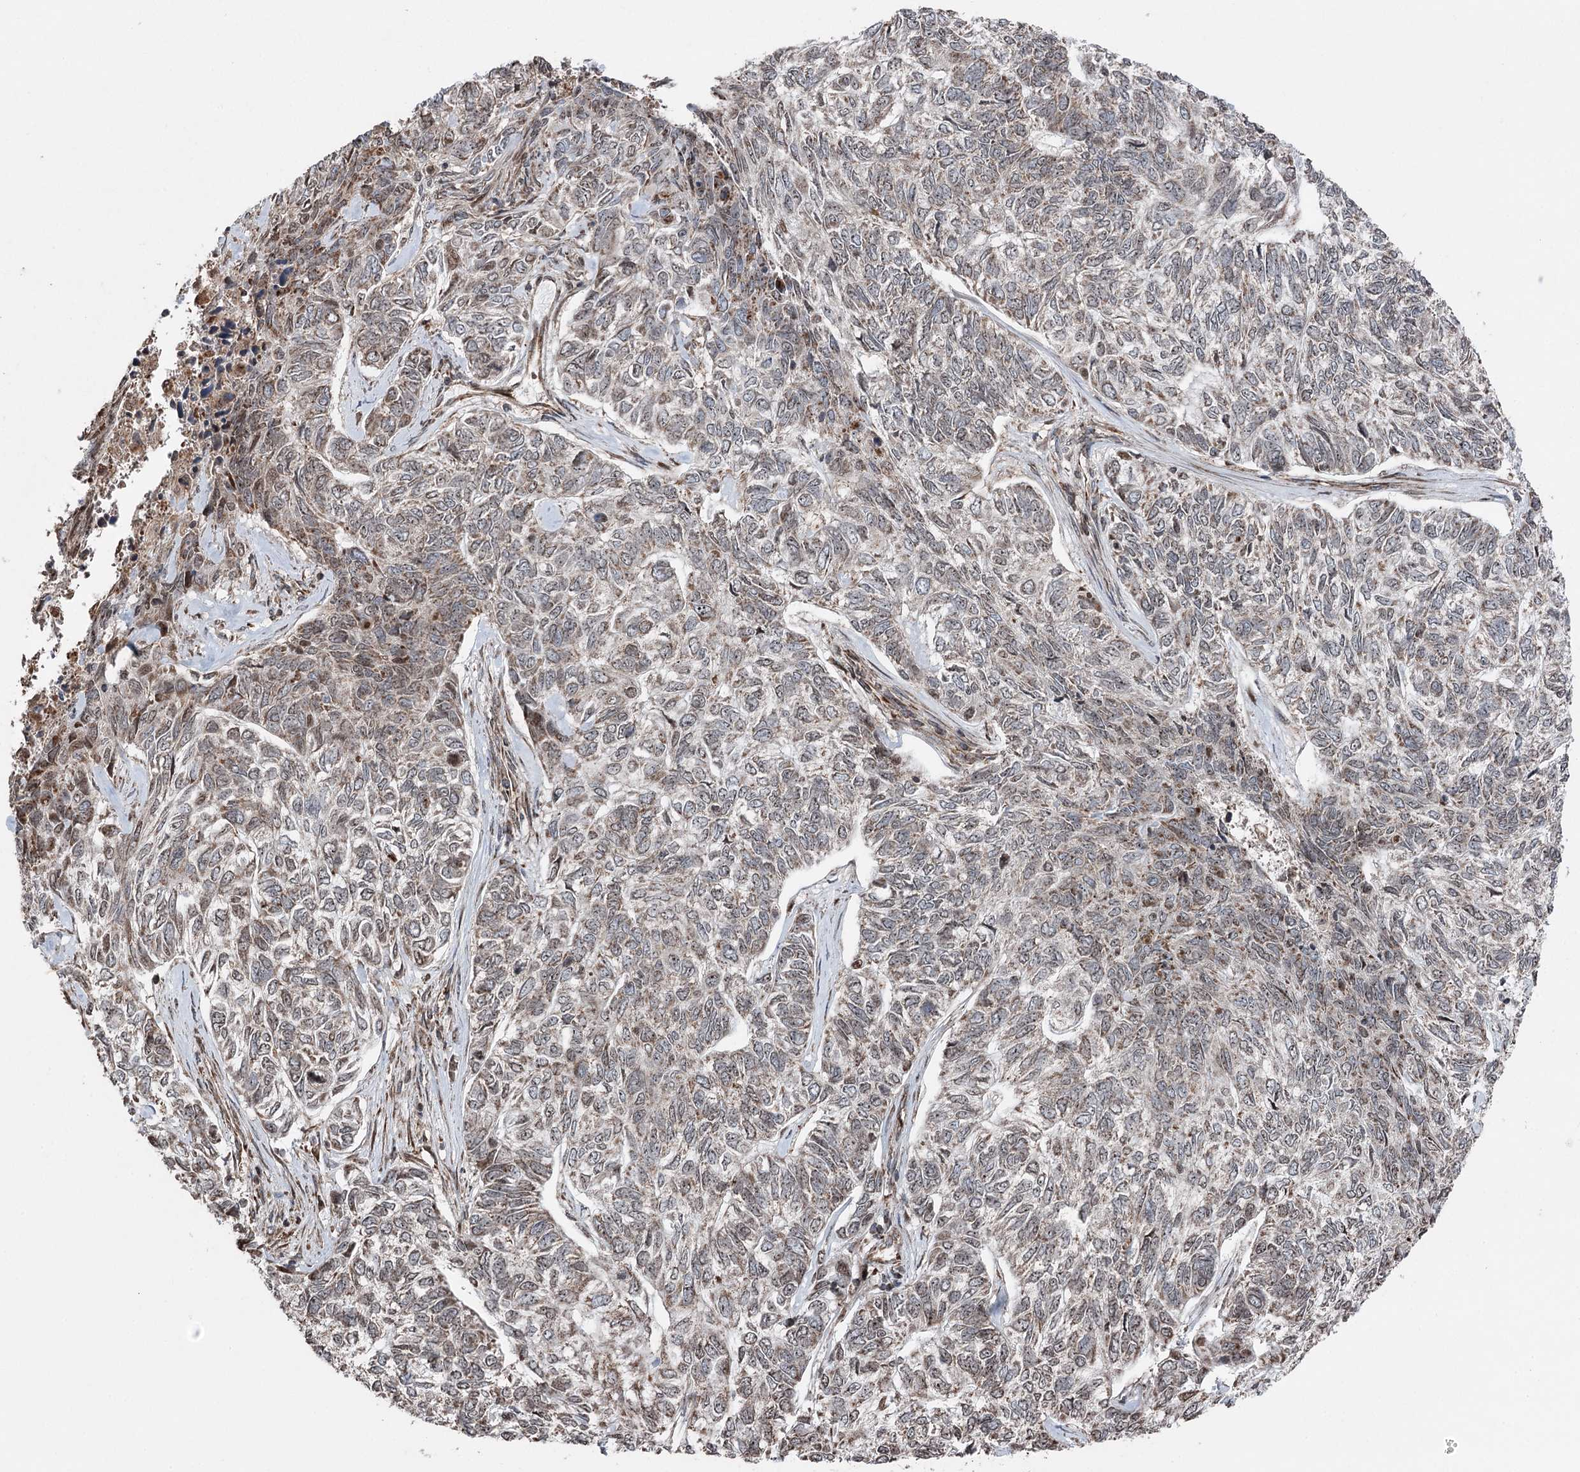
{"staining": {"intensity": "moderate", "quantity": ">75%", "location": "cytoplasmic/membranous"}, "tissue": "skin cancer", "cell_type": "Tumor cells", "image_type": "cancer", "snomed": [{"axis": "morphology", "description": "Basal cell carcinoma"}, {"axis": "topography", "description": "Skin"}], "caption": "Protein positivity by IHC displays moderate cytoplasmic/membranous staining in approximately >75% of tumor cells in basal cell carcinoma (skin).", "gene": "STEEP1", "patient": {"sex": "female", "age": 65}}